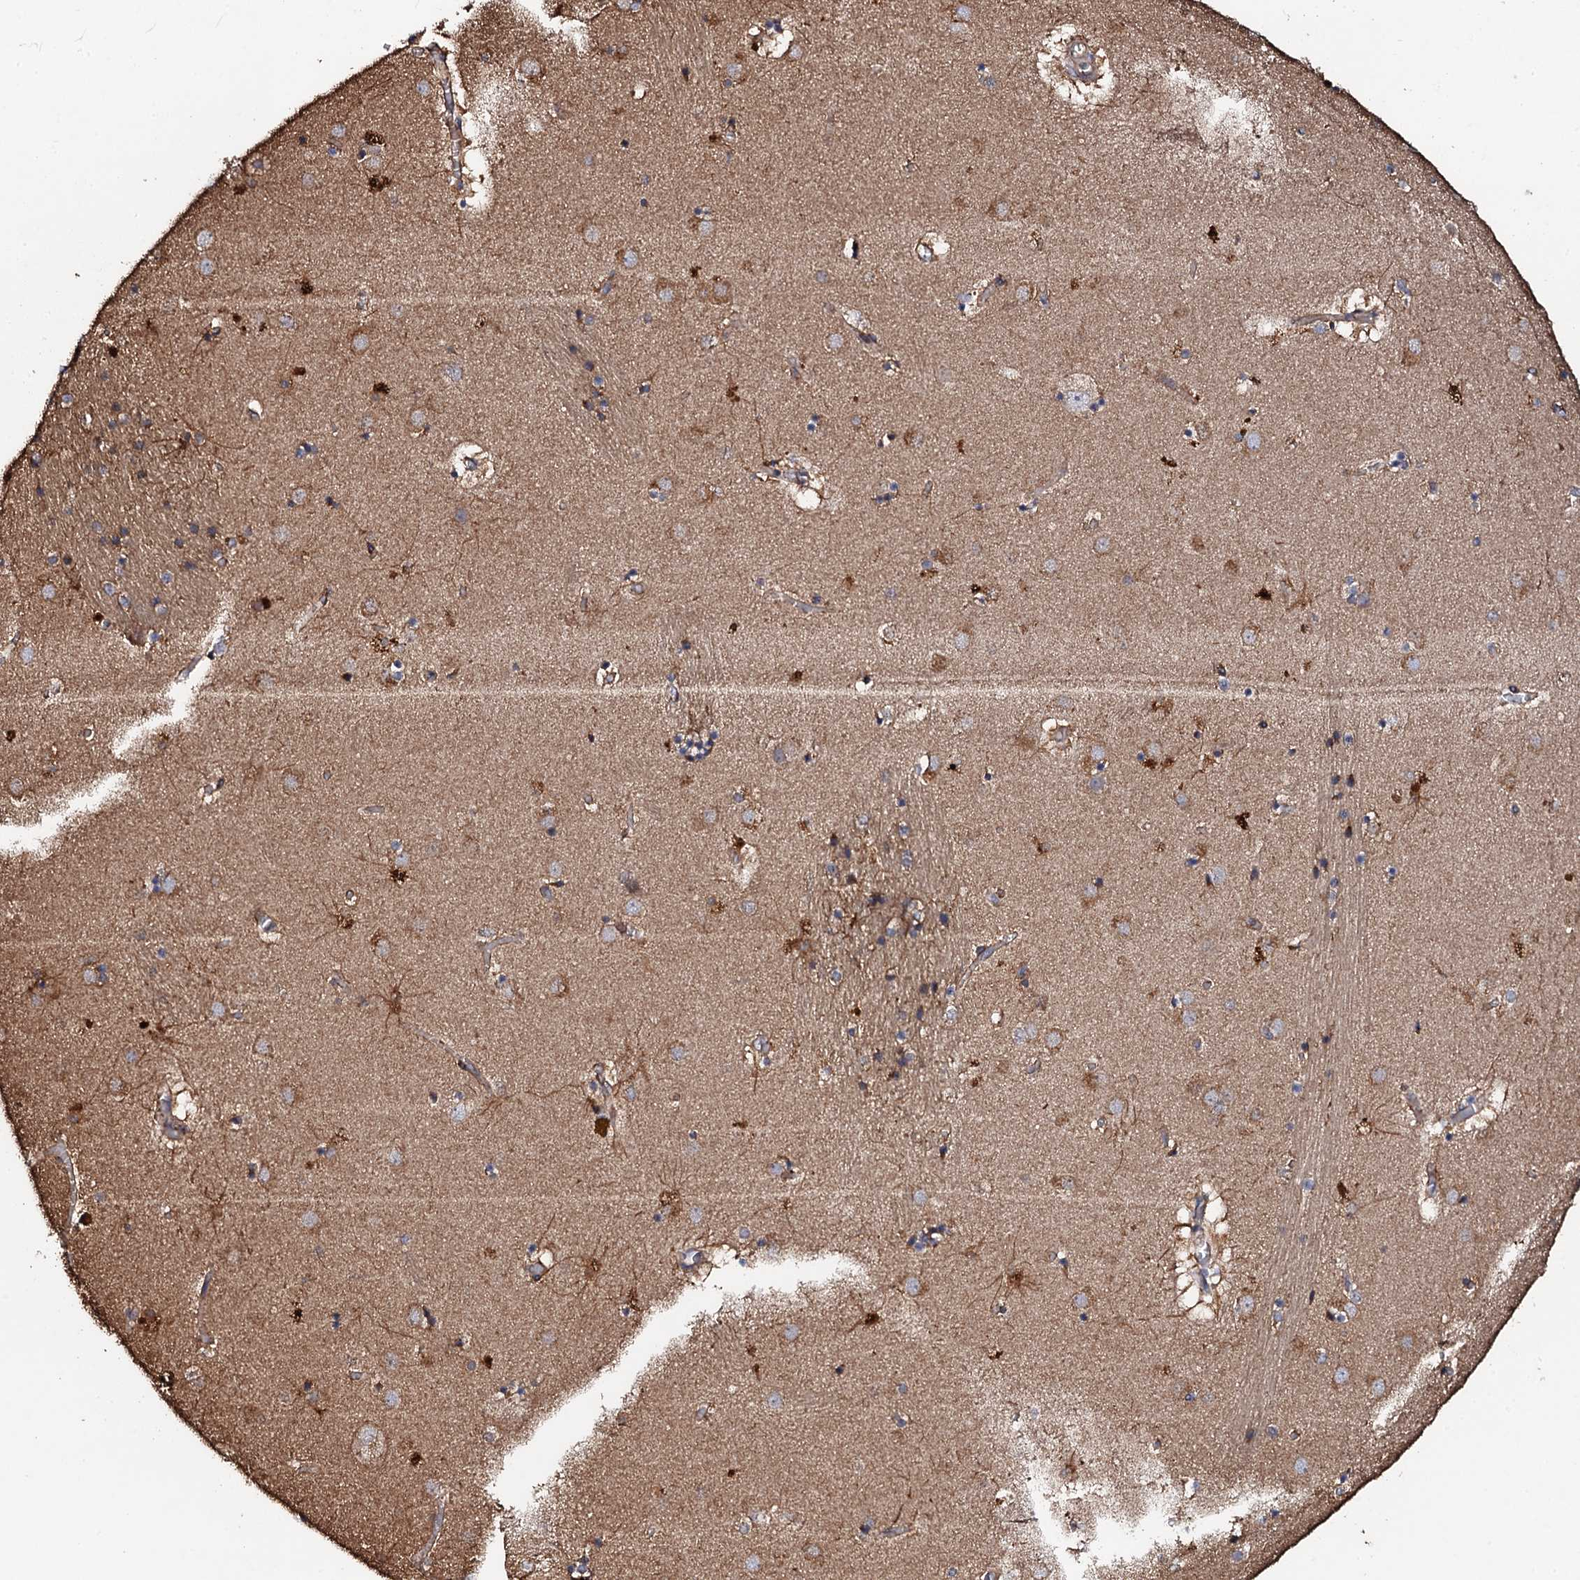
{"staining": {"intensity": "moderate", "quantity": ">75%", "location": "cytoplasmic/membranous"}, "tissue": "caudate", "cell_type": "Glial cells", "image_type": "normal", "snomed": [{"axis": "morphology", "description": "Normal tissue, NOS"}, {"axis": "topography", "description": "Lateral ventricle wall"}], "caption": "IHC of normal caudate shows medium levels of moderate cytoplasmic/membranous positivity in about >75% of glial cells.", "gene": "CKAP5", "patient": {"sex": "male", "age": 70}}